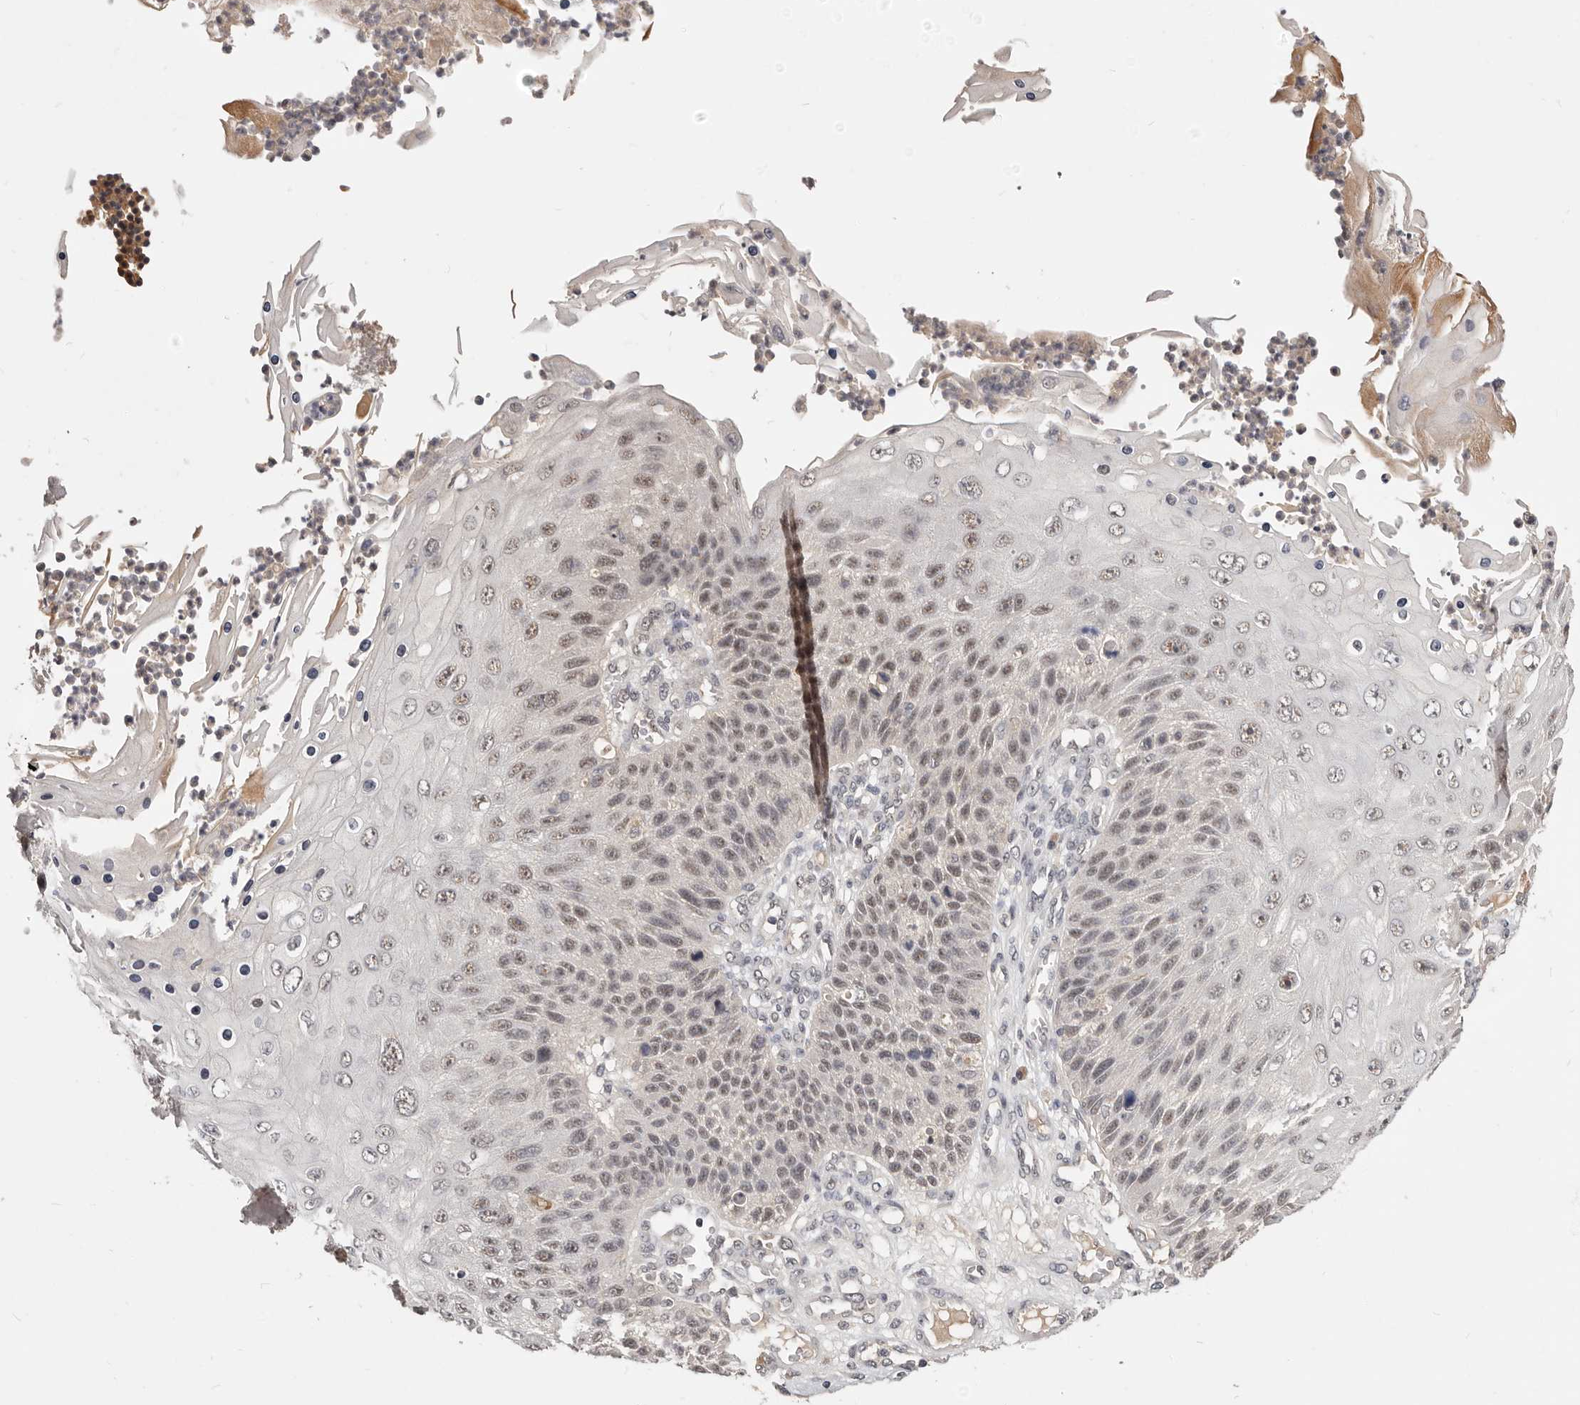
{"staining": {"intensity": "weak", "quantity": ">75%", "location": "nuclear"}, "tissue": "skin cancer", "cell_type": "Tumor cells", "image_type": "cancer", "snomed": [{"axis": "morphology", "description": "Squamous cell carcinoma, NOS"}, {"axis": "topography", "description": "Skin"}], "caption": "A low amount of weak nuclear expression is present in about >75% of tumor cells in skin squamous cell carcinoma tissue. (Stains: DAB in brown, nuclei in blue, Microscopy: brightfield microscopy at high magnification).", "gene": "TSPAN13", "patient": {"sex": "female", "age": 88}}